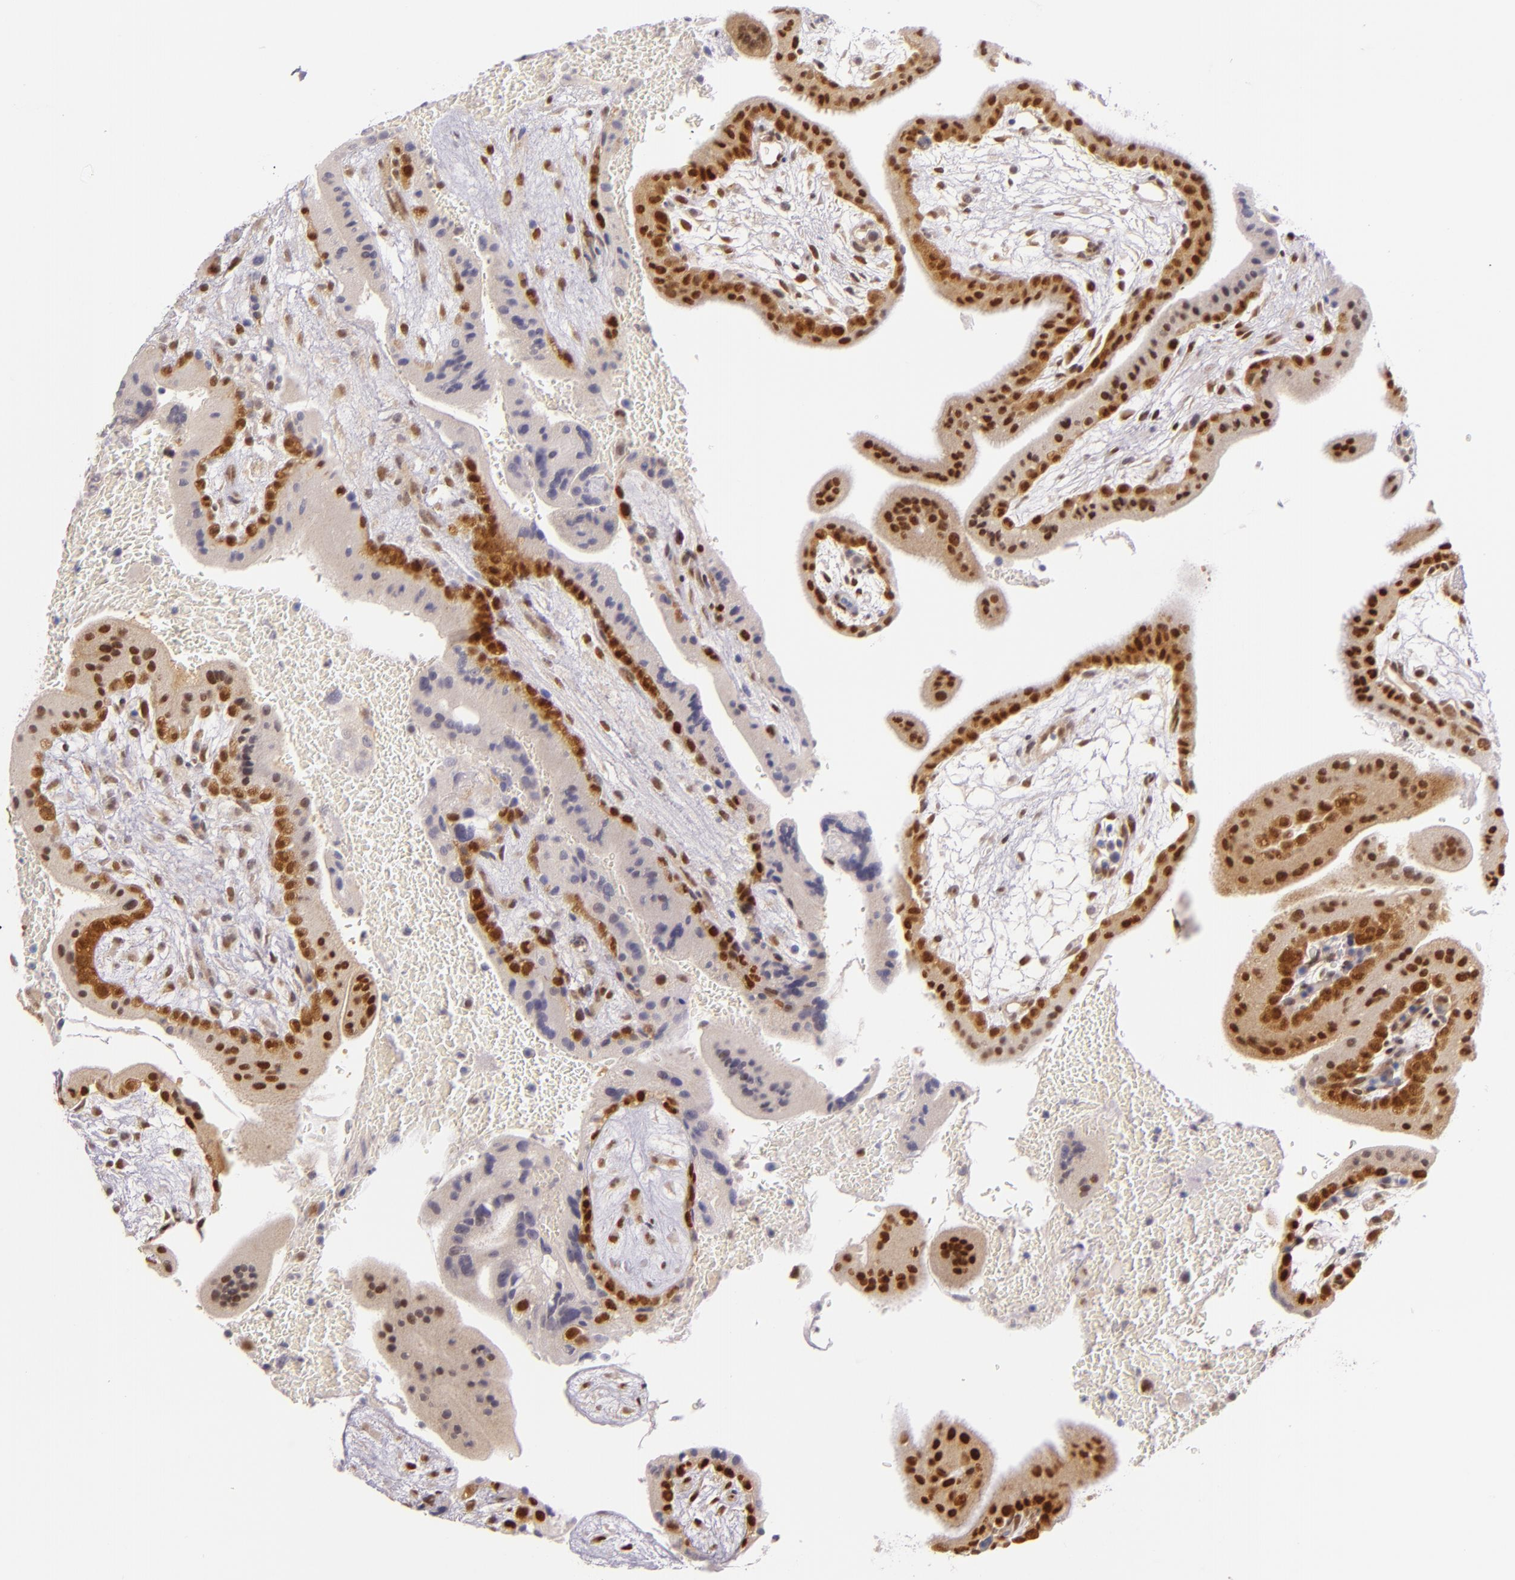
{"staining": {"intensity": "moderate", "quantity": "25%-75%", "location": "nuclear"}, "tissue": "placenta", "cell_type": "Decidual cells", "image_type": "normal", "snomed": [{"axis": "morphology", "description": "Normal tissue, NOS"}, {"axis": "topography", "description": "Placenta"}], "caption": "A histopathology image of placenta stained for a protein shows moderate nuclear brown staining in decidual cells. Using DAB (brown) and hematoxylin (blue) stains, captured at high magnification using brightfield microscopy.", "gene": "CSE1L", "patient": {"sex": "female", "age": 35}}